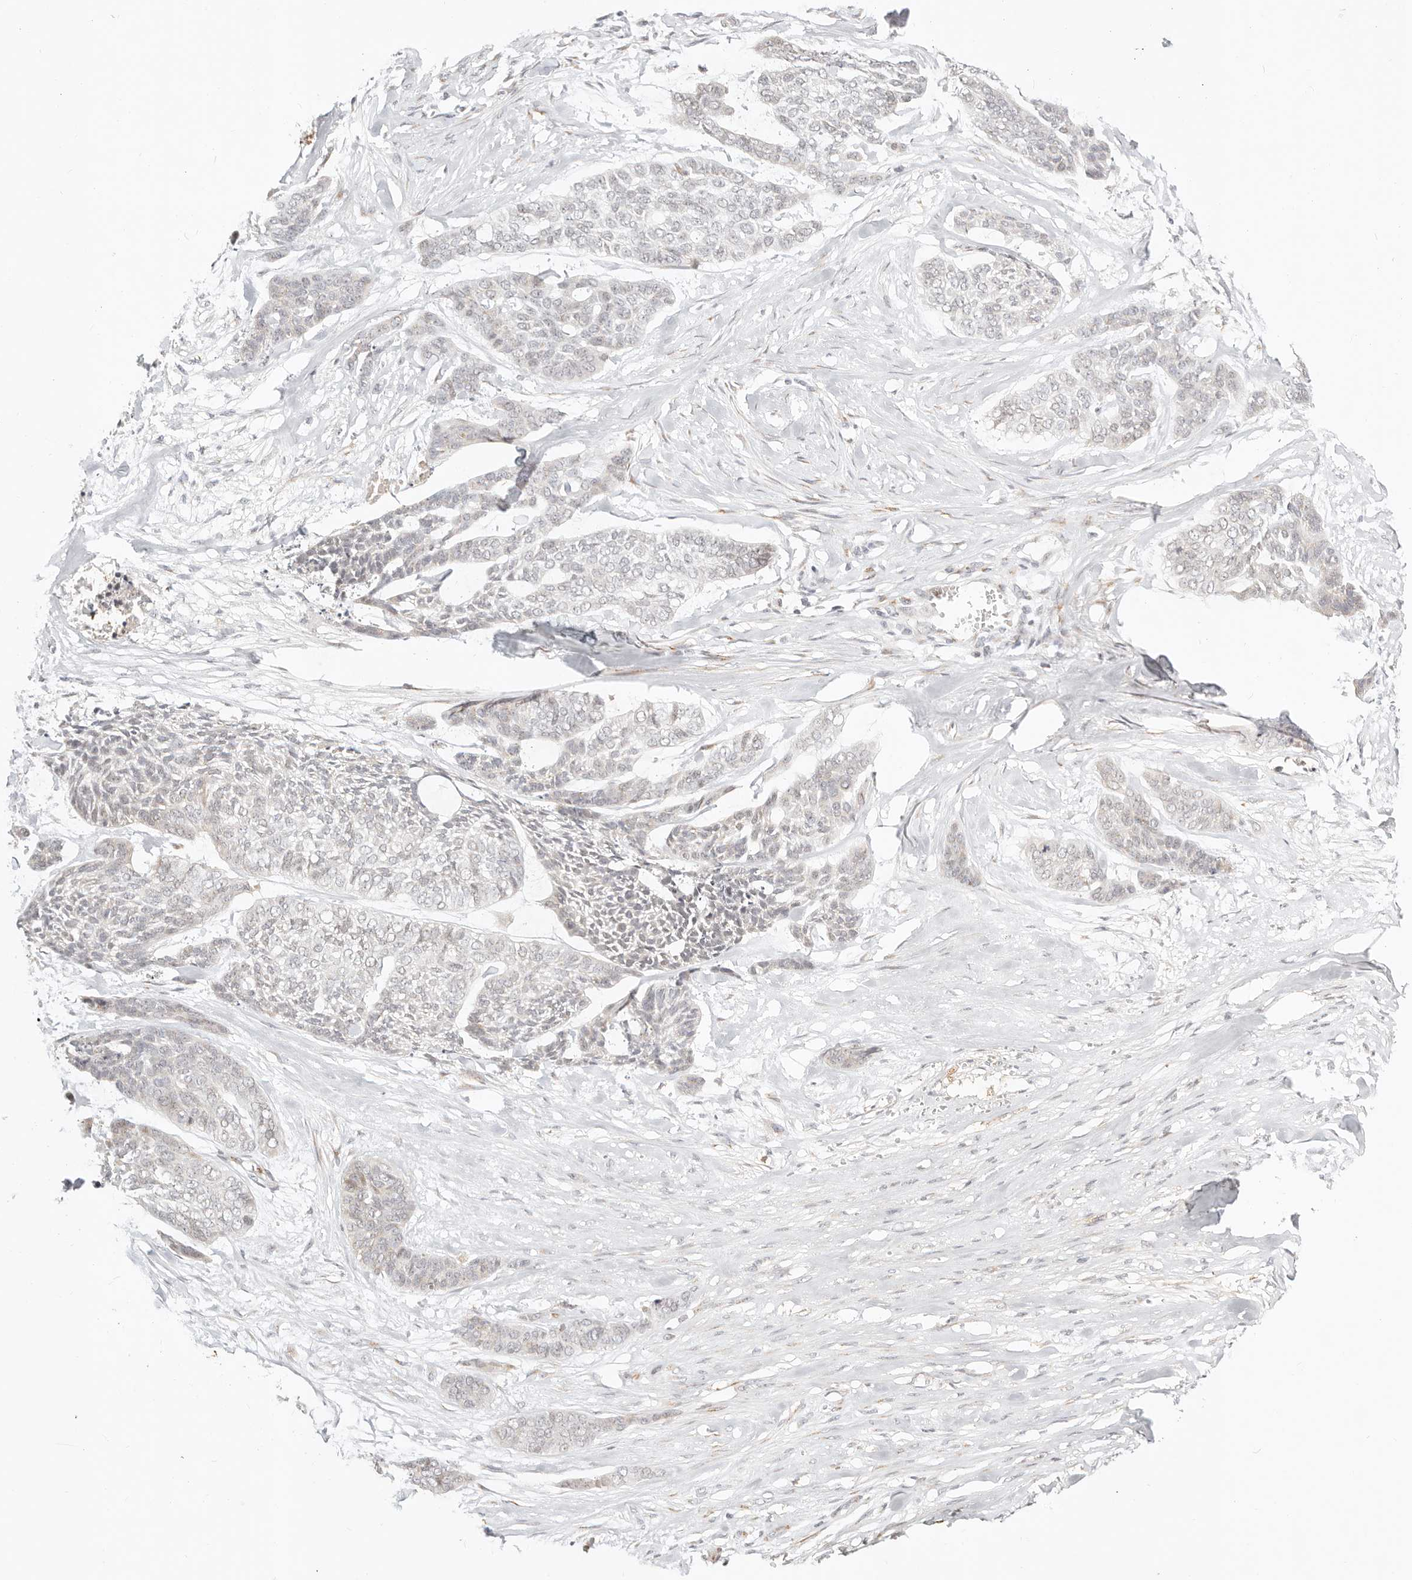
{"staining": {"intensity": "negative", "quantity": "none", "location": "none"}, "tissue": "skin cancer", "cell_type": "Tumor cells", "image_type": "cancer", "snomed": [{"axis": "morphology", "description": "Basal cell carcinoma"}, {"axis": "topography", "description": "Skin"}], "caption": "Immunohistochemical staining of human basal cell carcinoma (skin) shows no significant positivity in tumor cells.", "gene": "FAM20B", "patient": {"sex": "female", "age": 64}}